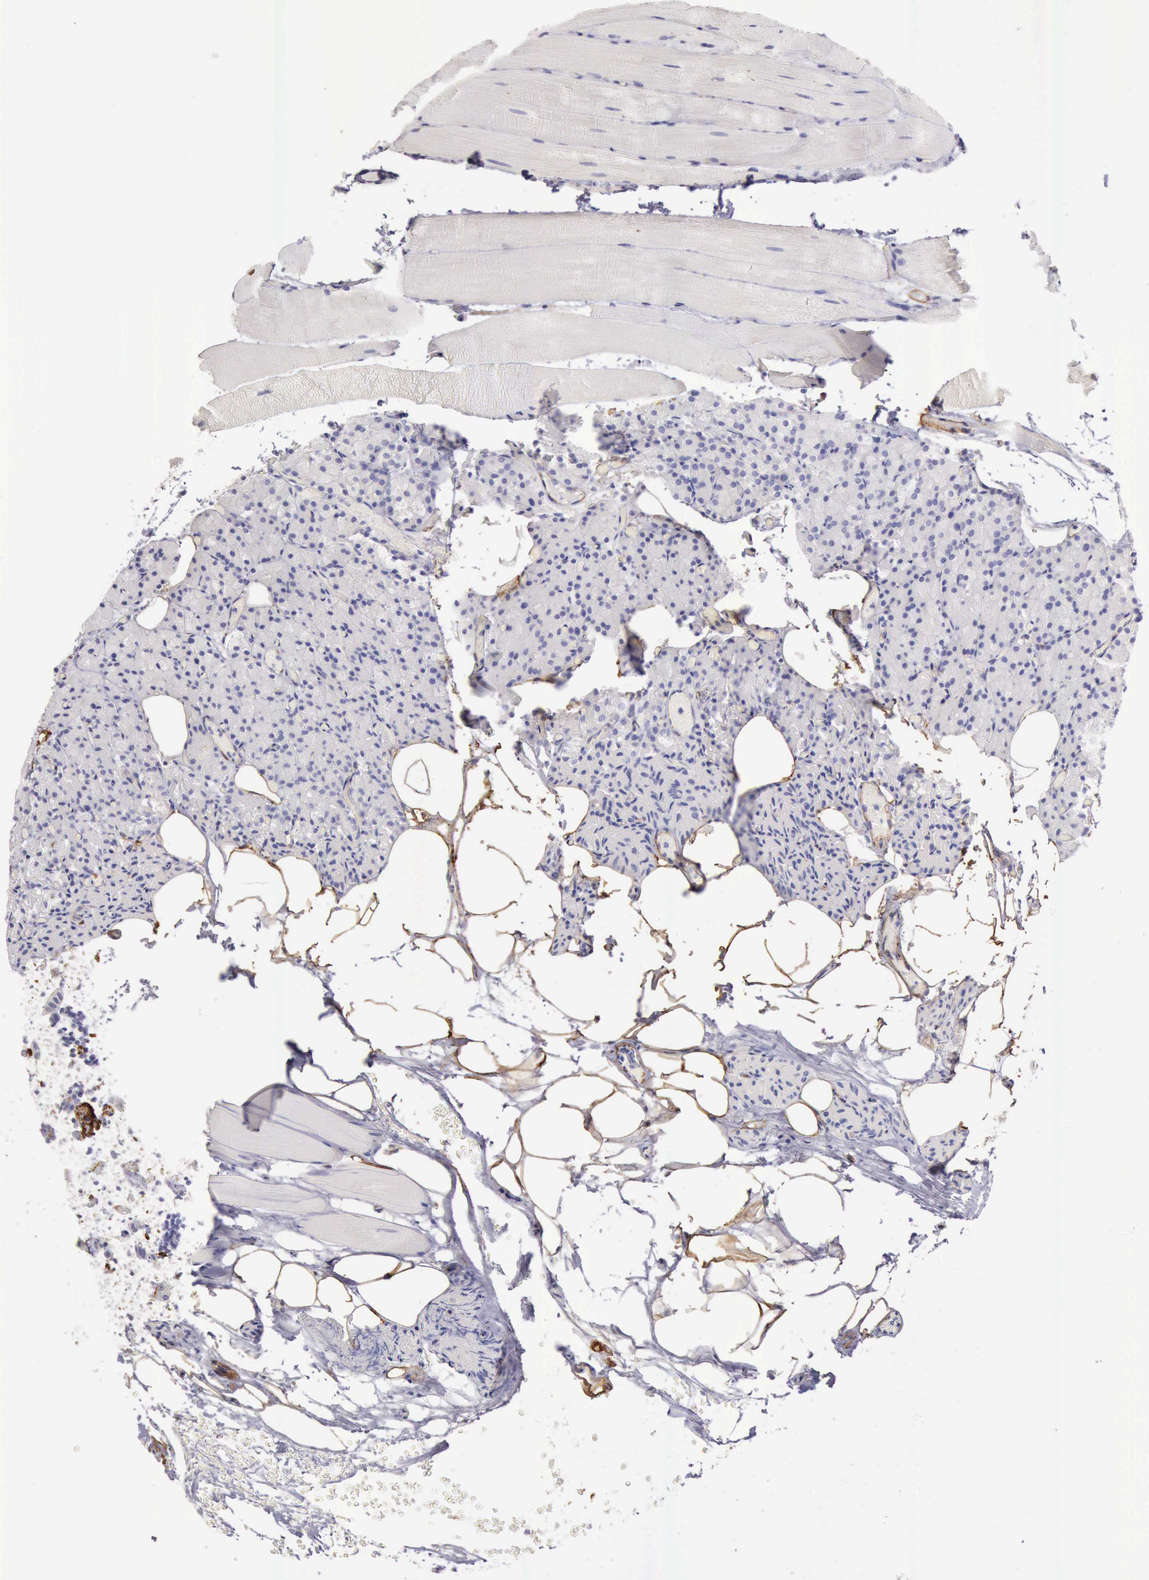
{"staining": {"intensity": "negative", "quantity": "none", "location": "none"}, "tissue": "parathyroid gland", "cell_type": "Glandular cells", "image_type": "normal", "snomed": [{"axis": "morphology", "description": "Normal tissue, NOS"}, {"axis": "topography", "description": "Skeletal muscle"}, {"axis": "topography", "description": "Parathyroid gland"}], "caption": "Immunohistochemistry of normal parathyroid gland exhibits no positivity in glandular cells.", "gene": "AOC3", "patient": {"sex": "female", "age": 37}}